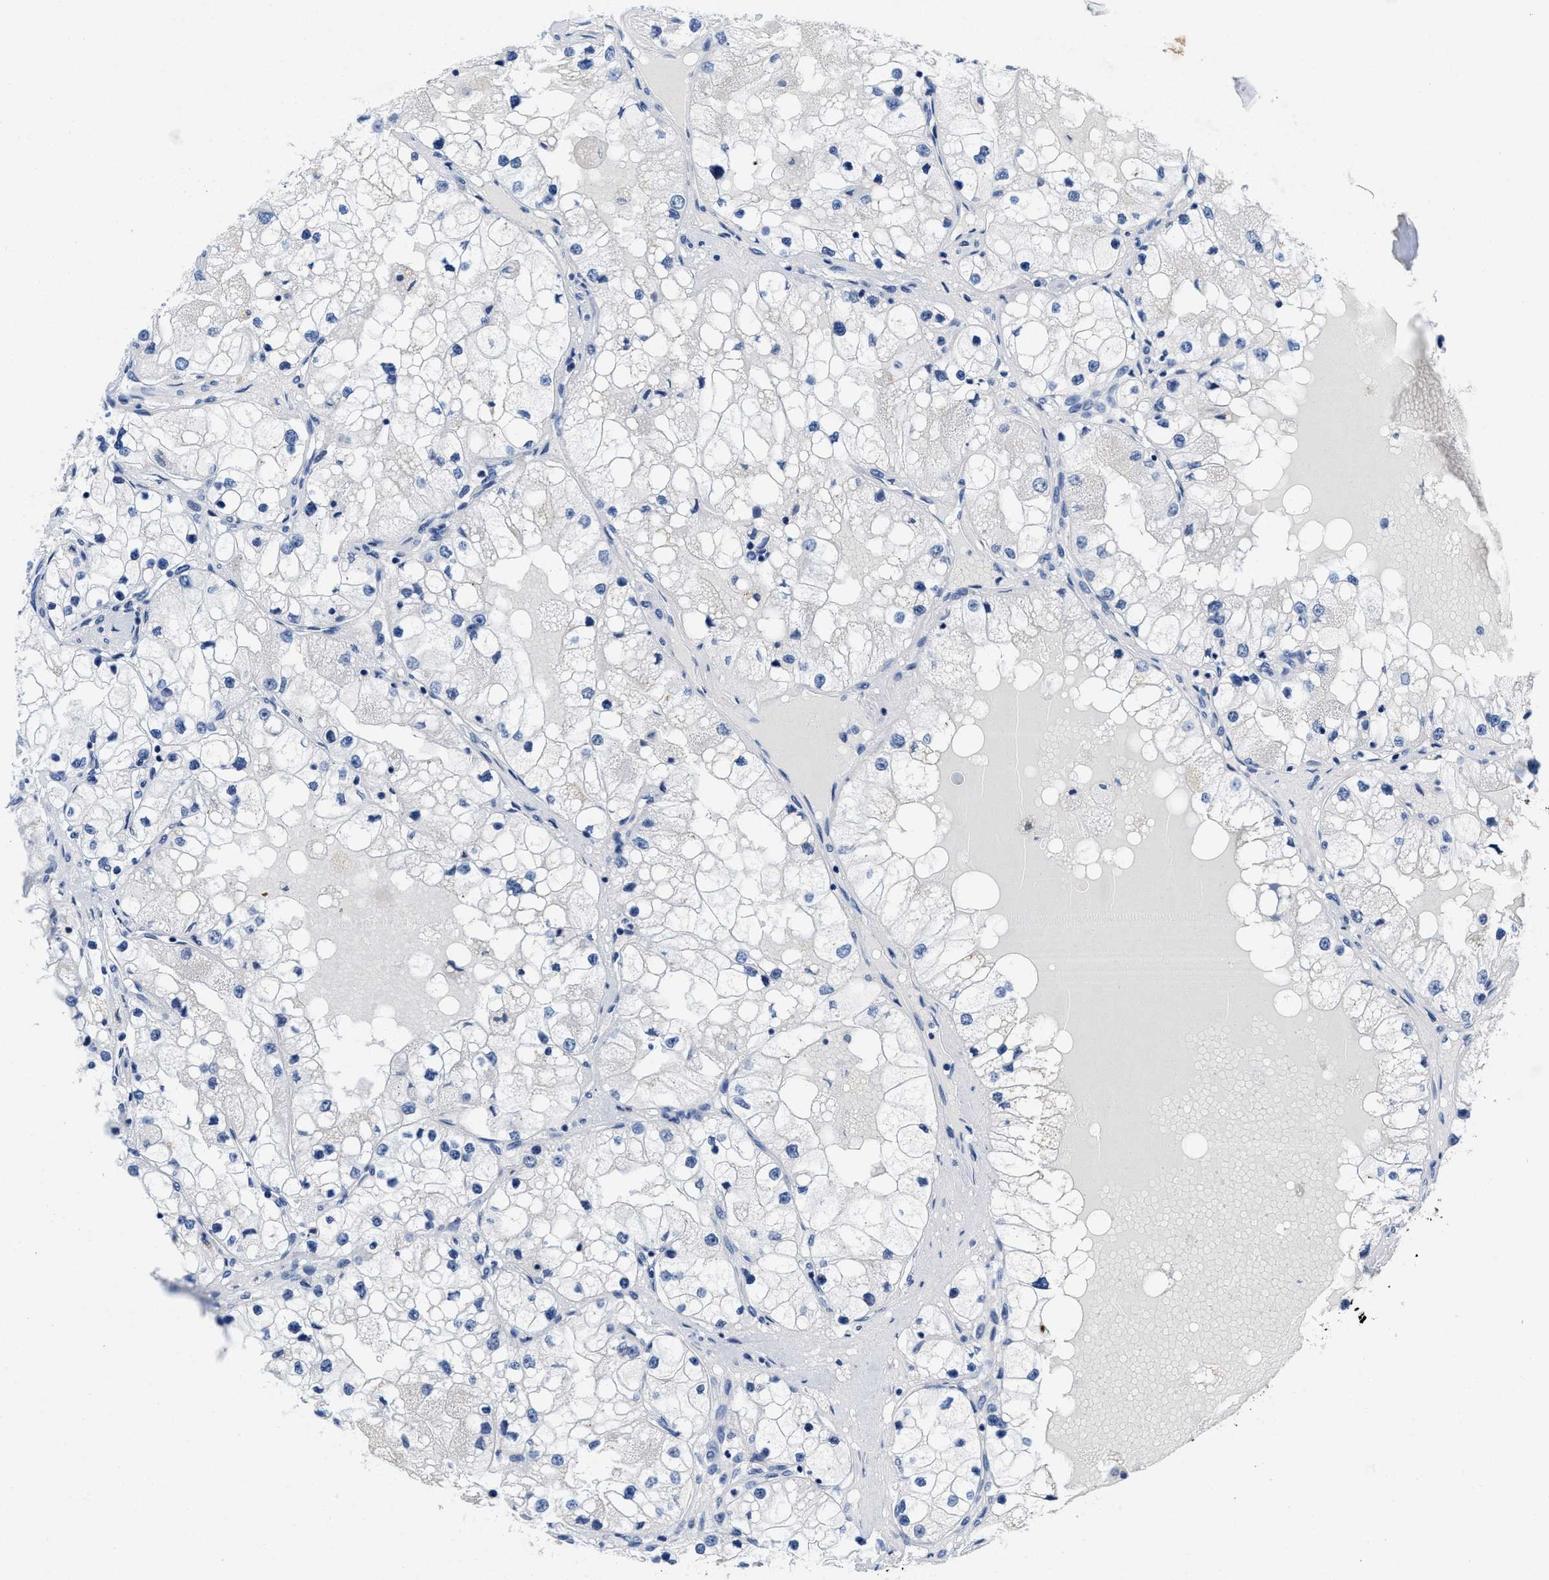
{"staining": {"intensity": "negative", "quantity": "none", "location": "none"}, "tissue": "renal cancer", "cell_type": "Tumor cells", "image_type": "cancer", "snomed": [{"axis": "morphology", "description": "Adenocarcinoma, NOS"}, {"axis": "topography", "description": "Kidney"}], "caption": "This micrograph is of renal cancer stained with immunohistochemistry (IHC) to label a protein in brown with the nuclei are counter-stained blue. There is no positivity in tumor cells. (Stains: DAB (3,3'-diaminobenzidine) IHC with hematoxylin counter stain, Microscopy: brightfield microscopy at high magnification).", "gene": "TTC3", "patient": {"sex": "male", "age": 68}}